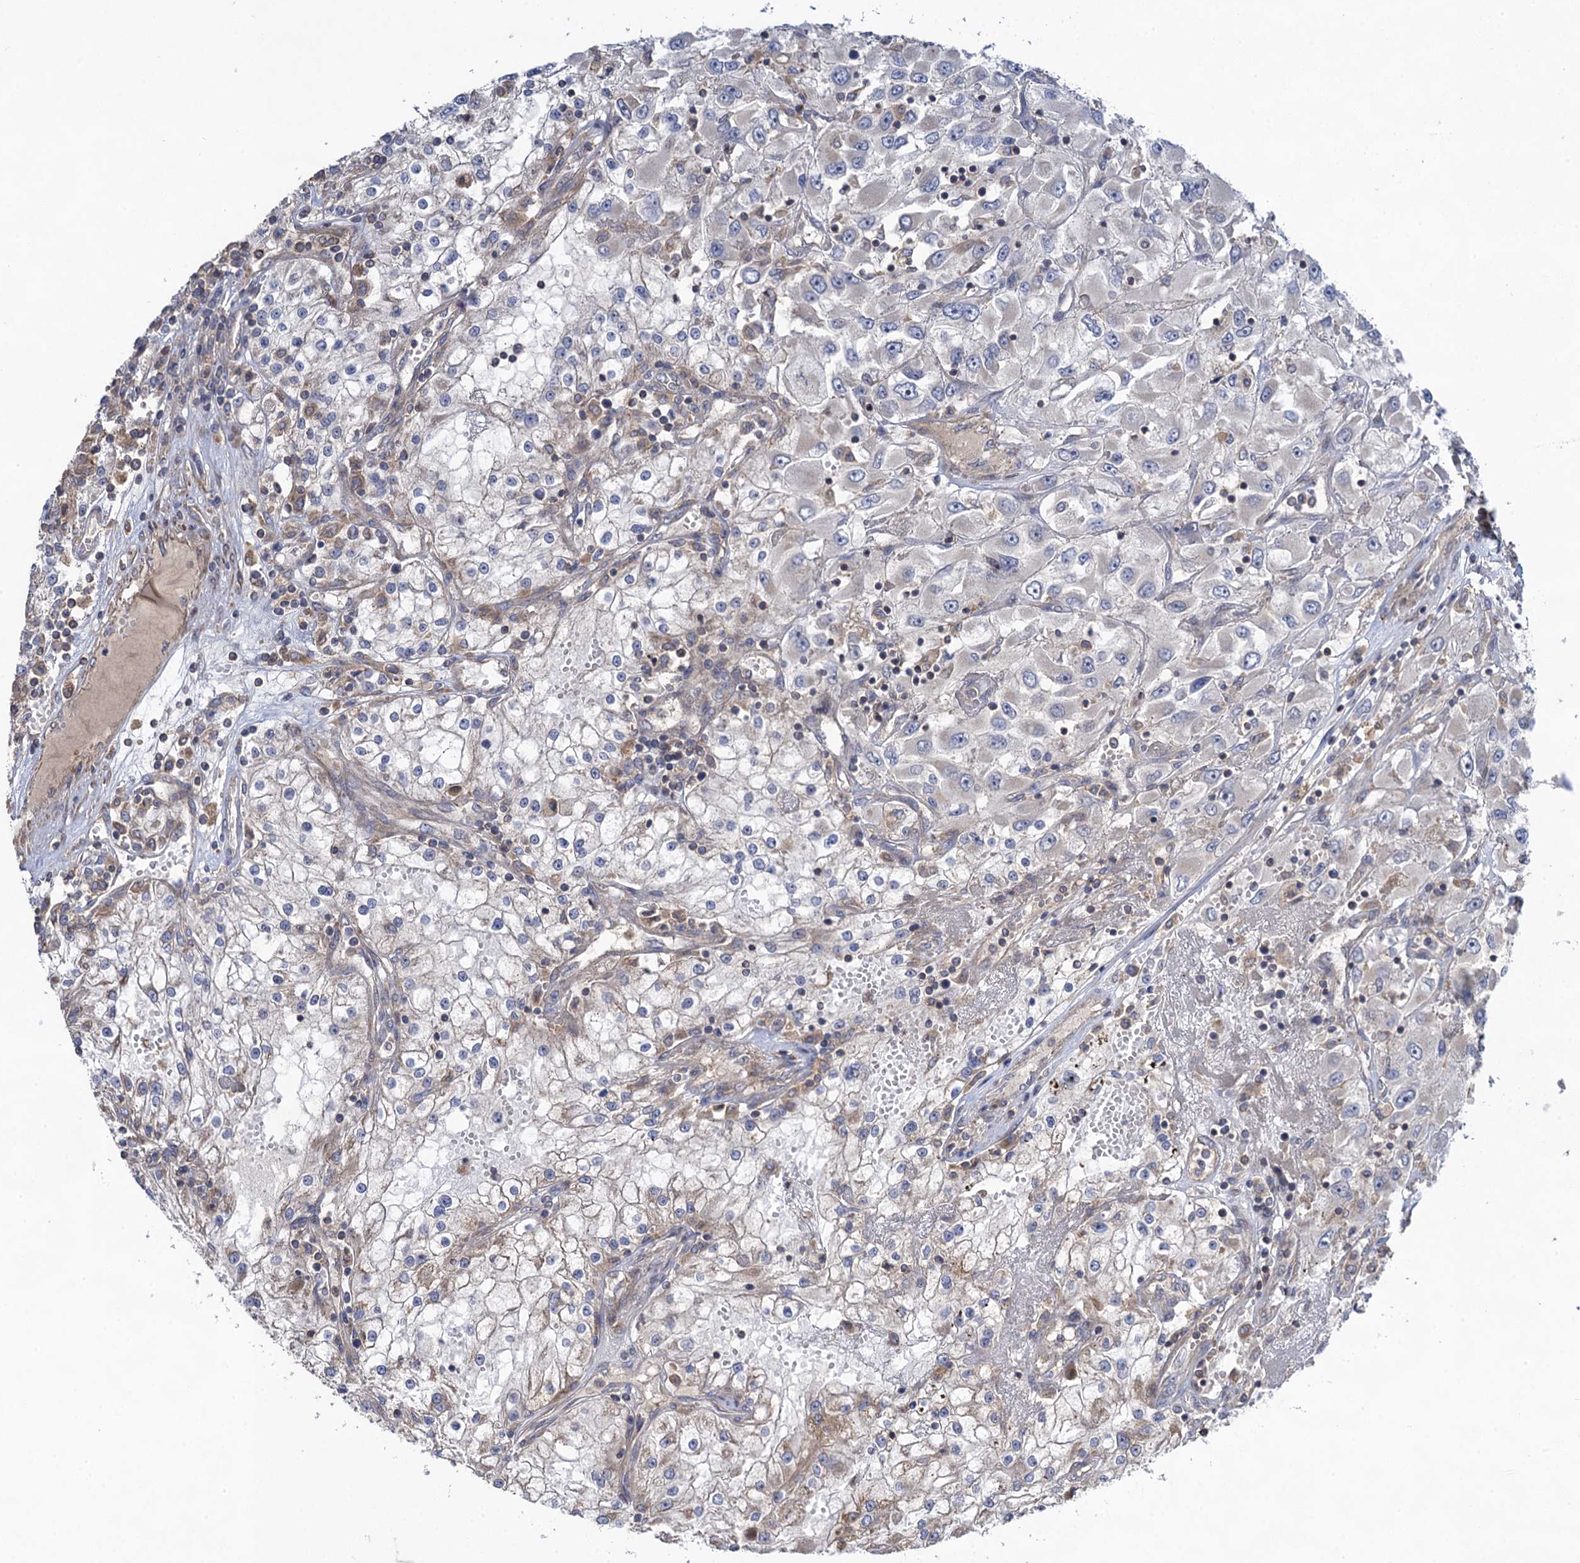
{"staining": {"intensity": "negative", "quantity": "none", "location": "none"}, "tissue": "renal cancer", "cell_type": "Tumor cells", "image_type": "cancer", "snomed": [{"axis": "morphology", "description": "Adenocarcinoma, NOS"}, {"axis": "topography", "description": "Kidney"}], "caption": "Immunohistochemical staining of human renal cancer exhibits no significant positivity in tumor cells.", "gene": "WDR88", "patient": {"sex": "female", "age": 52}}